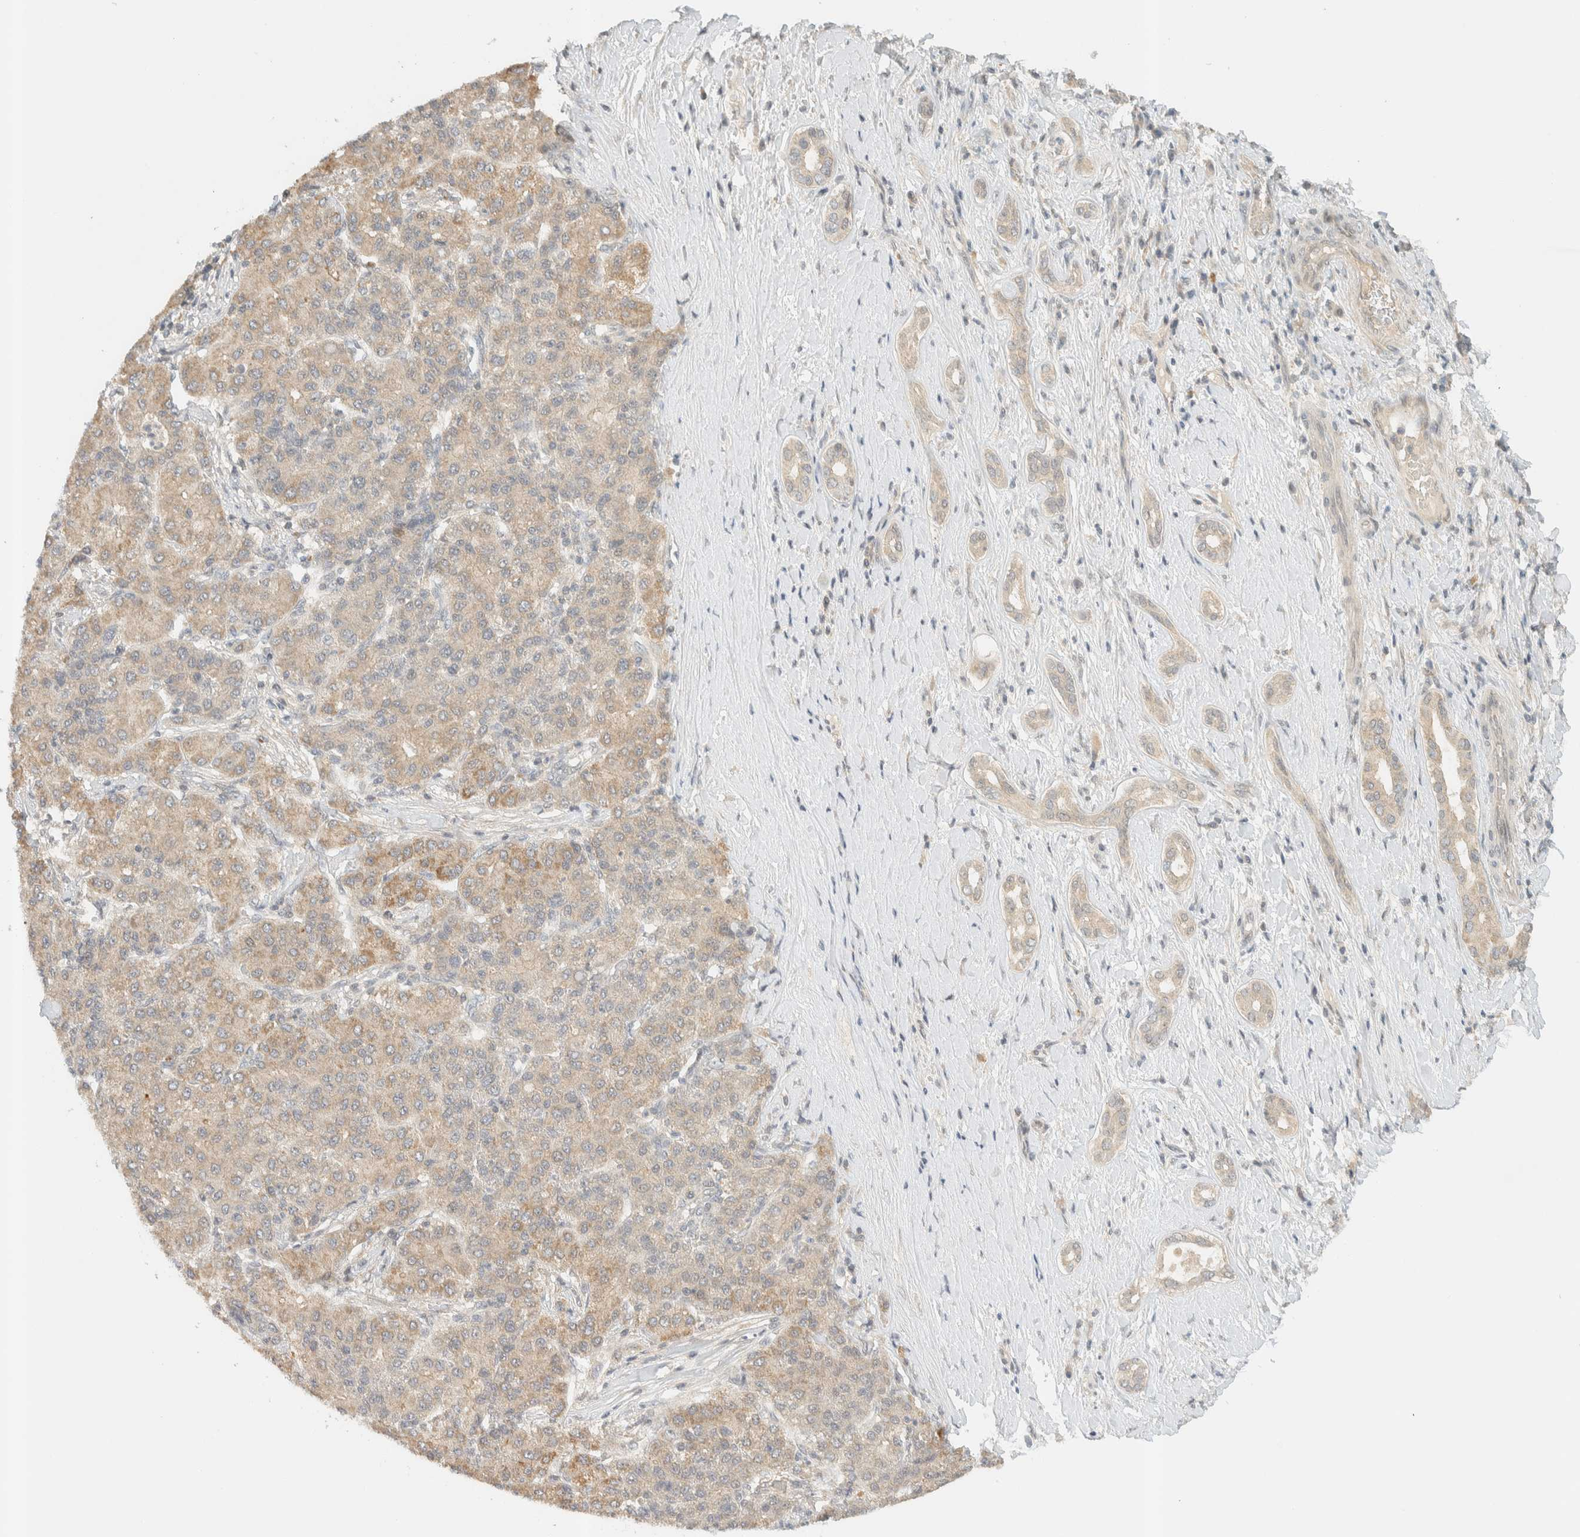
{"staining": {"intensity": "weak", "quantity": ">75%", "location": "cytoplasmic/membranous"}, "tissue": "liver cancer", "cell_type": "Tumor cells", "image_type": "cancer", "snomed": [{"axis": "morphology", "description": "Carcinoma, Hepatocellular, NOS"}, {"axis": "topography", "description": "Liver"}], "caption": "This is an image of immunohistochemistry (IHC) staining of liver cancer (hepatocellular carcinoma), which shows weak expression in the cytoplasmic/membranous of tumor cells.", "gene": "KIFAP3", "patient": {"sex": "male", "age": 65}}